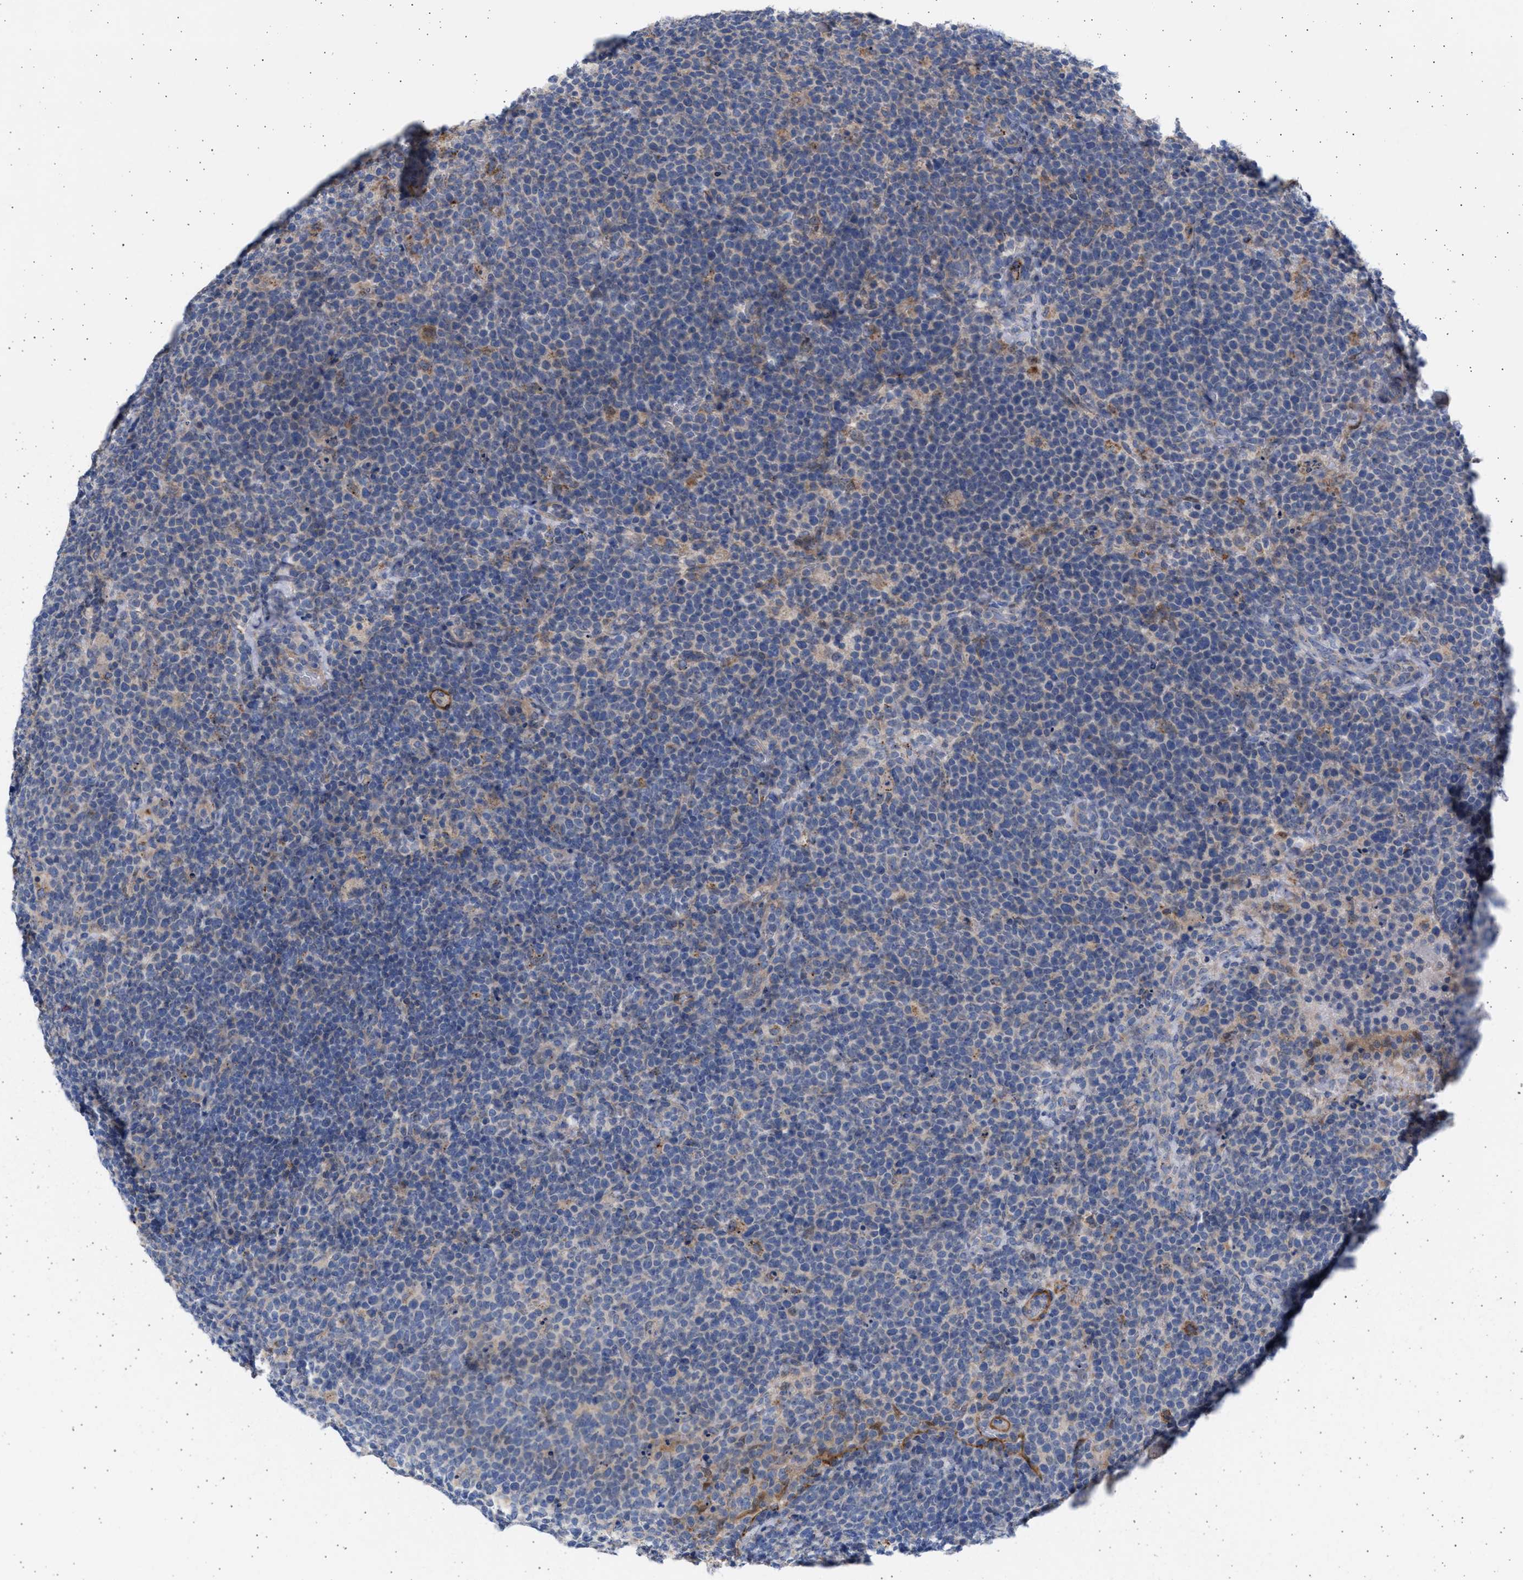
{"staining": {"intensity": "negative", "quantity": "none", "location": "none"}, "tissue": "lymphoma", "cell_type": "Tumor cells", "image_type": "cancer", "snomed": [{"axis": "morphology", "description": "Malignant lymphoma, non-Hodgkin's type, High grade"}, {"axis": "topography", "description": "Lymph node"}], "caption": "High-grade malignant lymphoma, non-Hodgkin's type was stained to show a protein in brown. There is no significant positivity in tumor cells.", "gene": "NBR1", "patient": {"sex": "male", "age": 61}}